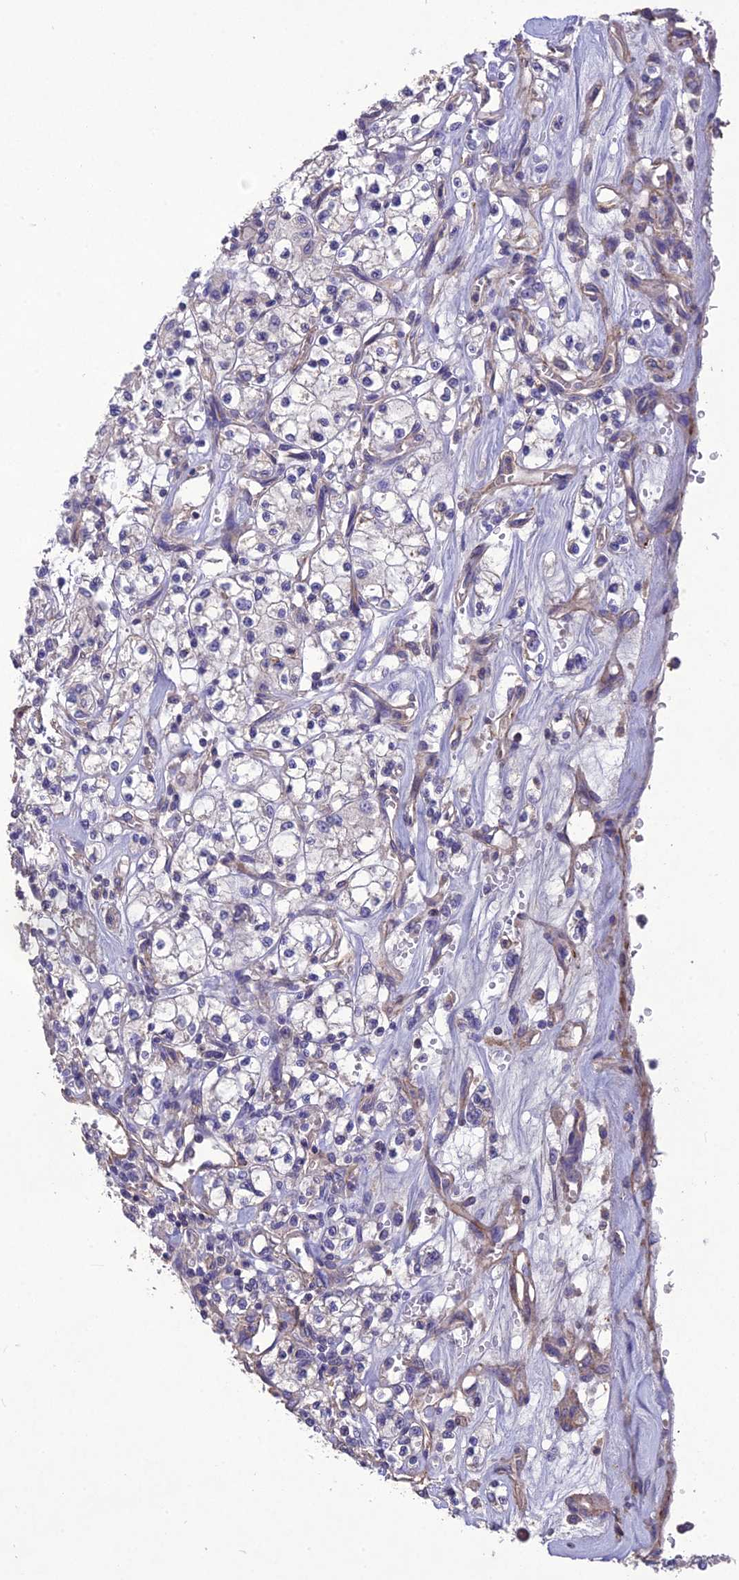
{"staining": {"intensity": "negative", "quantity": "none", "location": "none"}, "tissue": "renal cancer", "cell_type": "Tumor cells", "image_type": "cancer", "snomed": [{"axis": "morphology", "description": "Adenocarcinoma, NOS"}, {"axis": "topography", "description": "Kidney"}], "caption": "The micrograph demonstrates no significant staining in tumor cells of adenocarcinoma (renal). Brightfield microscopy of immunohistochemistry (IHC) stained with DAB (brown) and hematoxylin (blue), captured at high magnification.", "gene": "CLUH", "patient": {"sex": "female", "age": 59}}